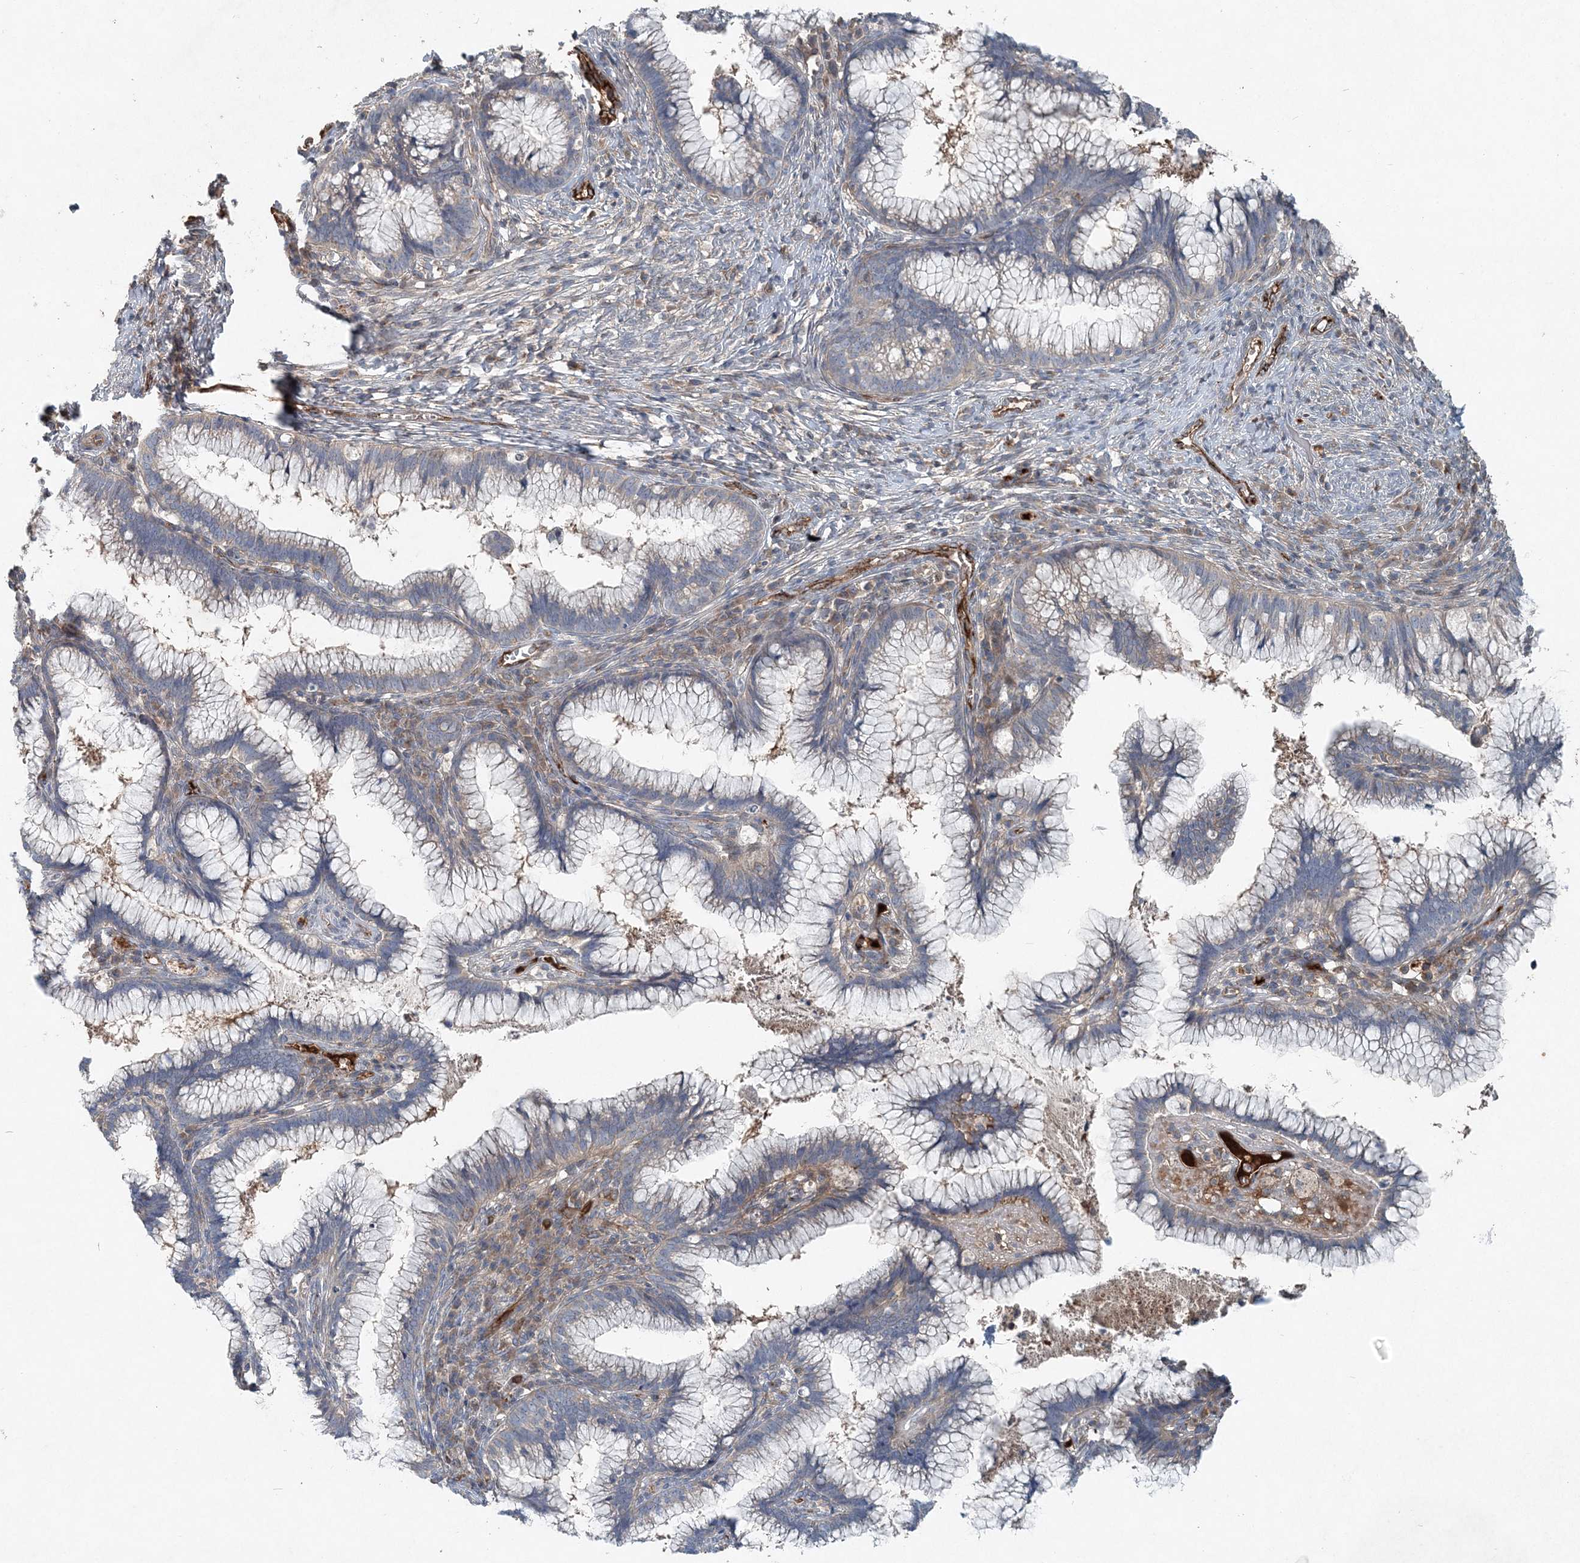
{"staining": {"intensity": "negative", "quantity": "none", "location": "none"}, "tissue": "cervical cancer", "cell_type": "Tumor cells", "image_type": "cancer", "snomed": [{"axis": "morphology", "description": "Adenocarcinoma, NOS"}, {"axis": "topography", "description": "Cervix"}], "caption": "DAB (3,3'-diaminobenzidine) immunohistochemical staining of human cervical cancer exhibits no significant staining in tumor cells. (DAB immunohistochemistry (IHC), high magnification).", "gene": "ABHD14B", "patient": {"sex": "female", "age": 36}}